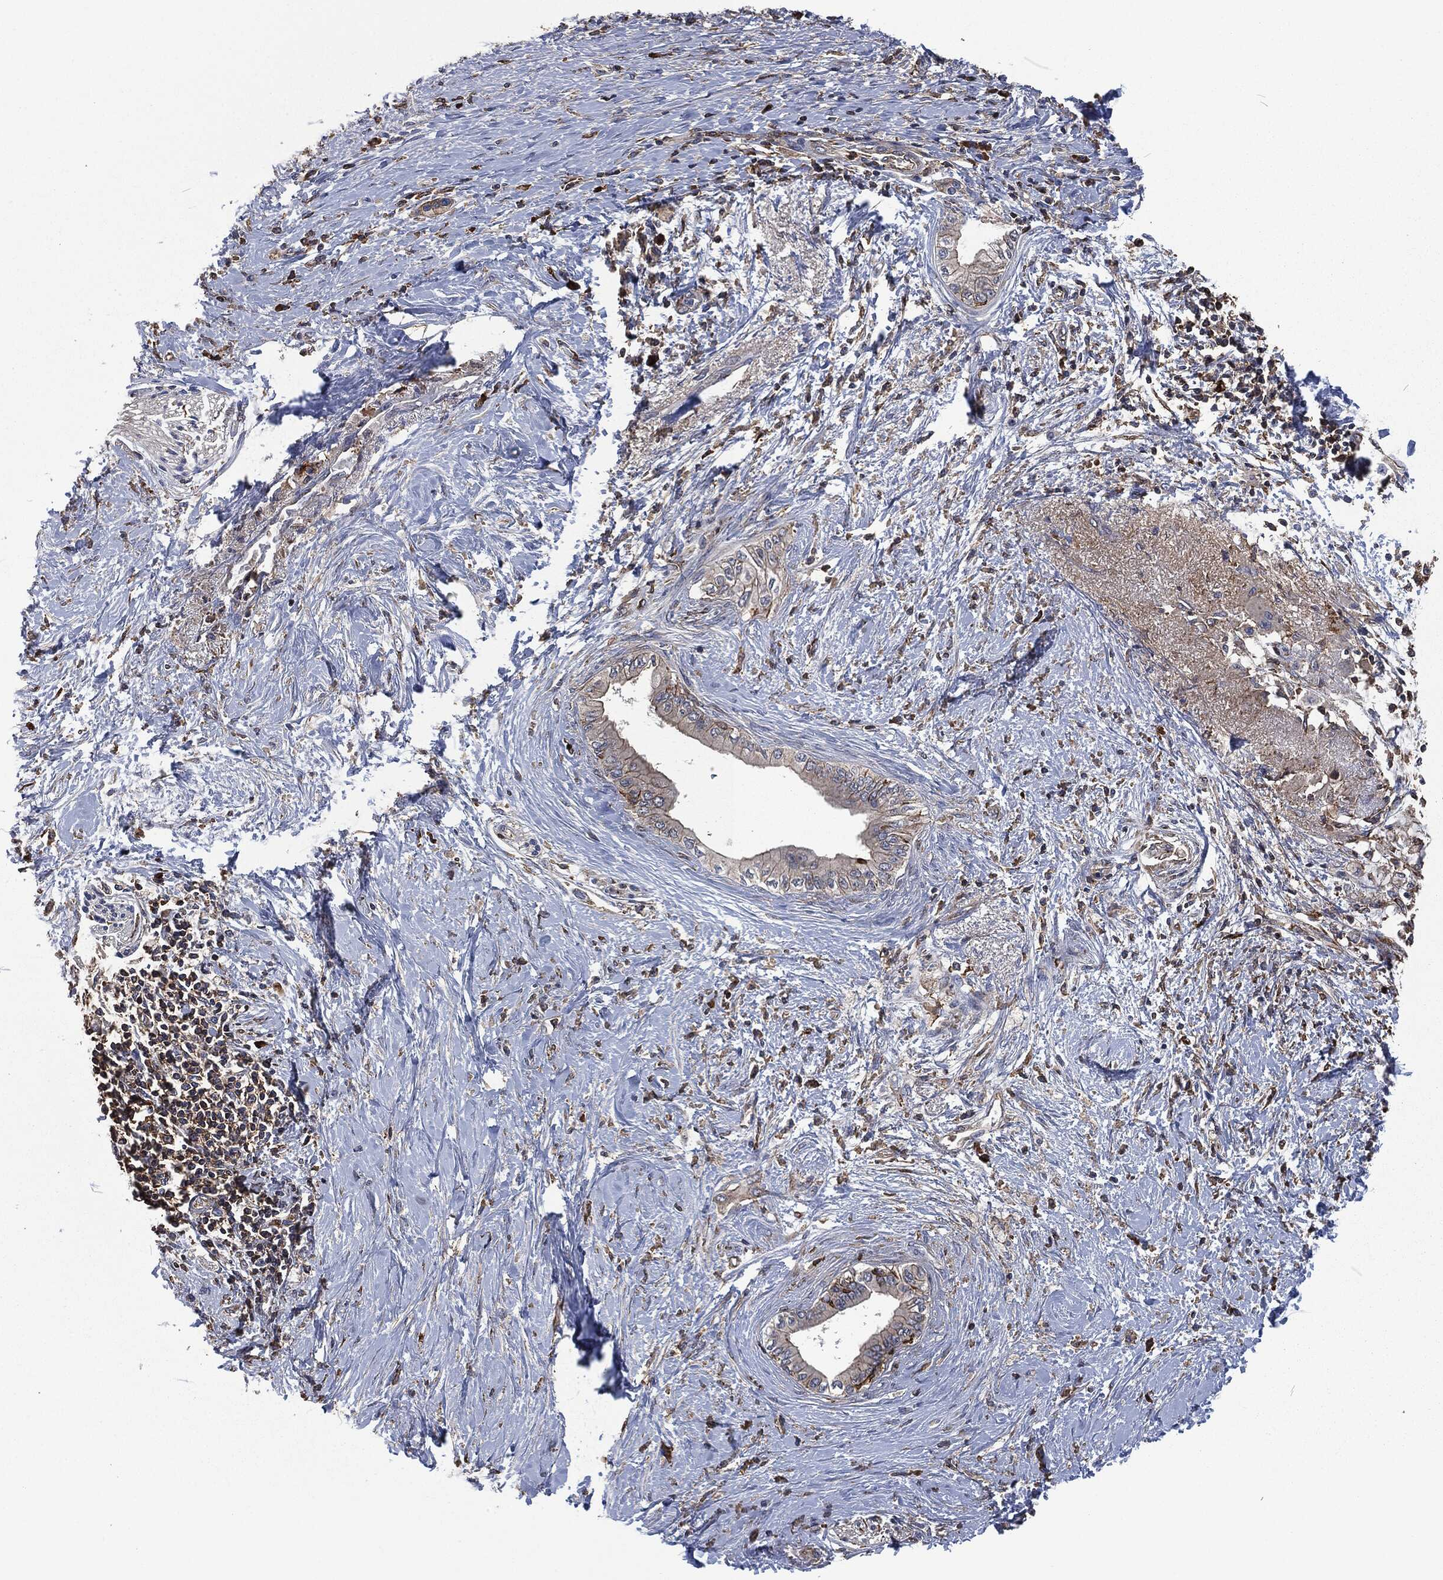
{"staining": {"intensity": "moderate", "quantity": "<25%", "location": "cytoplasmic/membranous"}, "tissue": "pancreatic cancer", "cell_type": "Tumor cells", "image_type": "cancer", "snomed": [{"axis": "morphology", "description": "Normal tissue, NOS"}, {"axis": "morphology", "description": "Adenocarcinoma, NOS"}, {"axis": "topography", "description": "Pancreas"}, {"axis": "topography", "description": "Duodenum"}], "caption": "Immunohistochemistry staining of adenocarcinoma (pancreatic), which reveals low levels of moderate cytoplasmic/membranous positivity in about <25% of tumor cells indicating moderate cytoplasmic/membranous protein positivity. The staining was performed using DAB (3,3'-diaminobenzidine) (brown) for protein detection and nuclei were counterstained in hematoxylin (blue).", "gene": "LGALS9", "patient": {"sex": "female", "age": 60}}